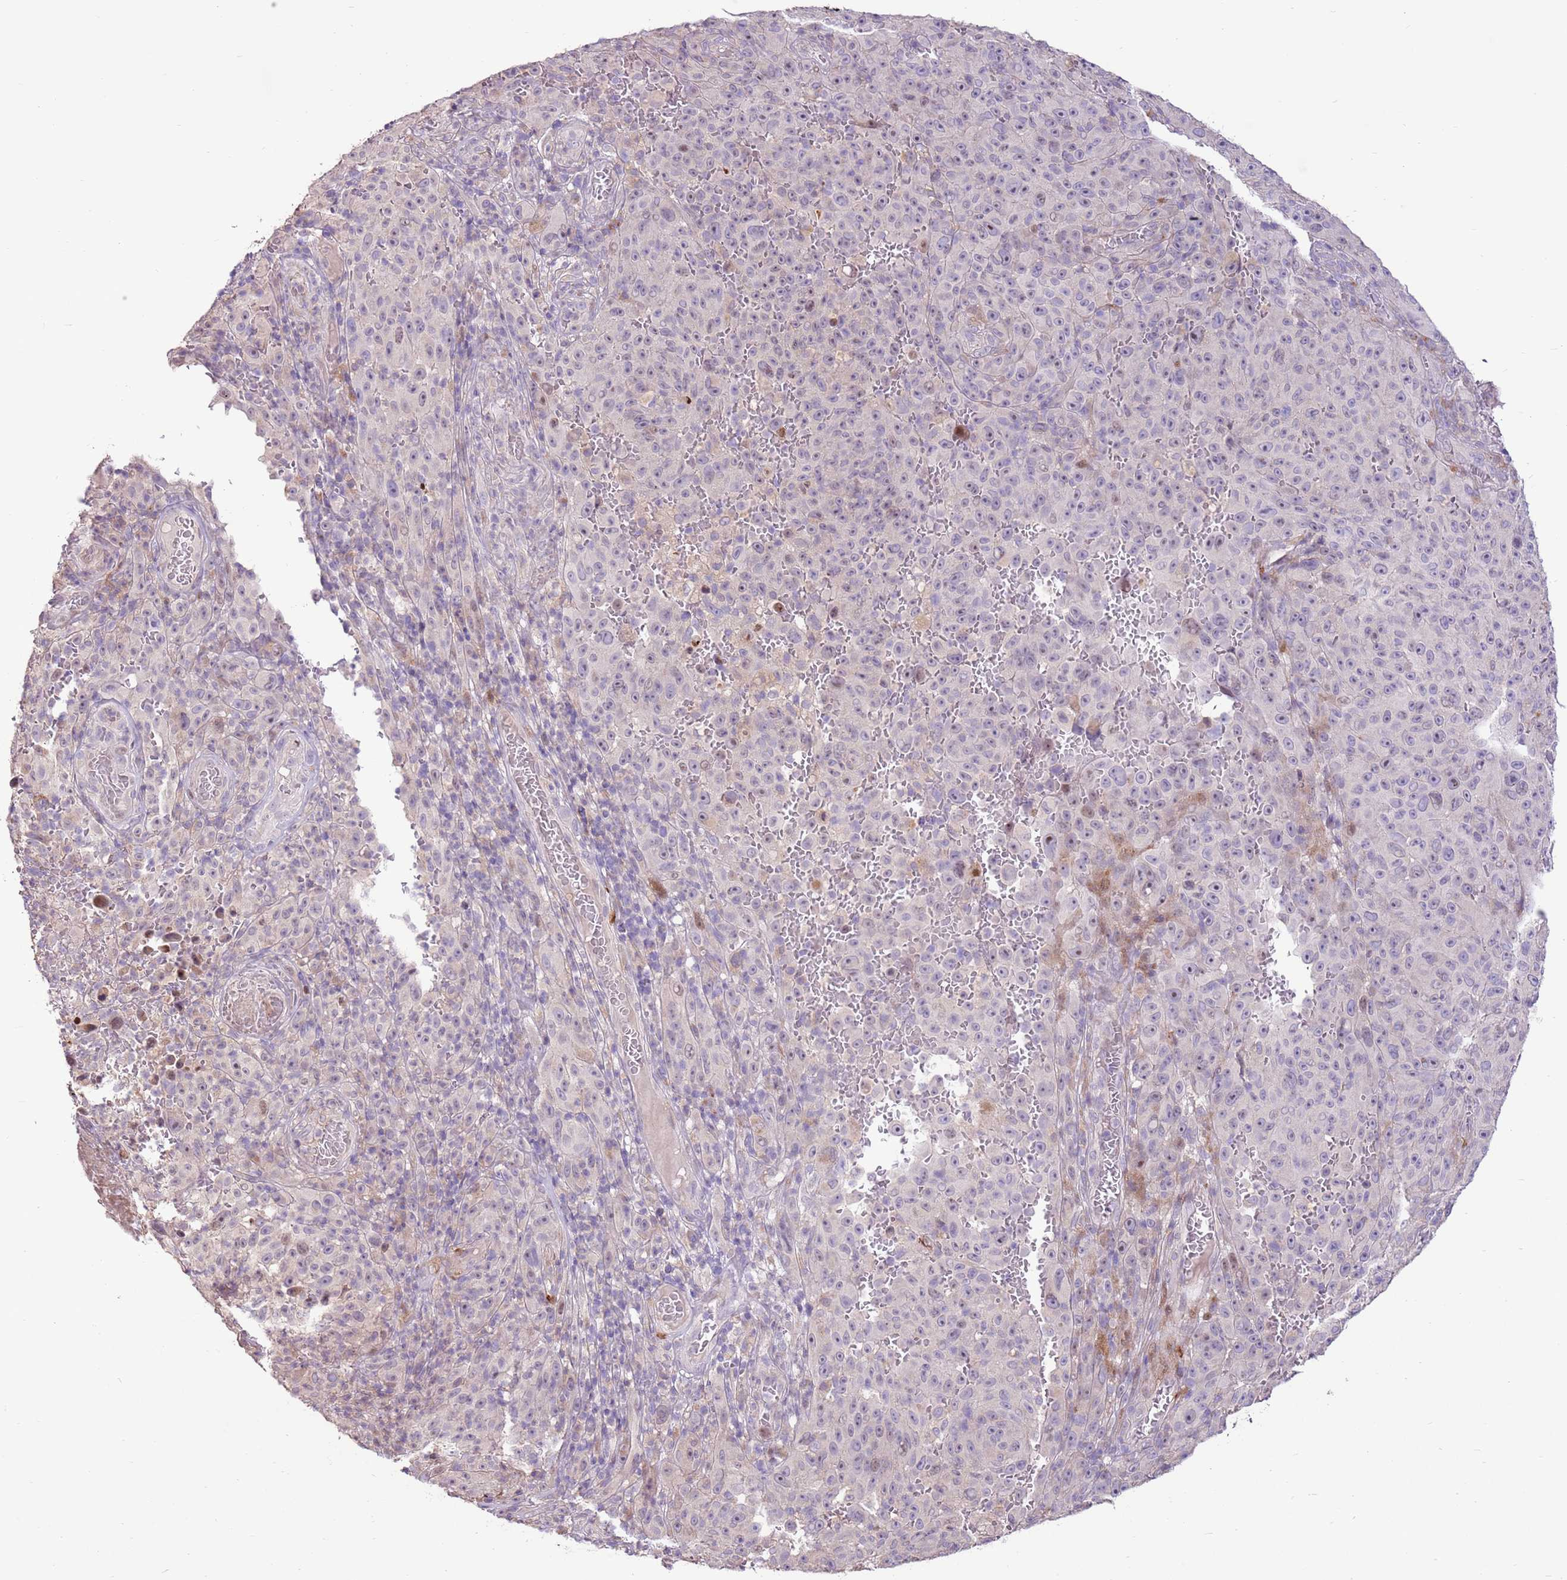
{"staining": {"intensity": "negative", "quantity": "none", "location": "none"}, "tissue": "melanoma", "cell_type": "Tumor cells", "image_type": "cancer", "snomed": [{"axis": "morphology", "description": "Malignant melanoma, NOS"}, {"axis": "topography", "description": "Skin"}], "caption": "Immunohistochemistry image of malignant melanoma stained for a protein (brown), which displays no staining in tumor cells.", "gene": "LGI4", "patient": {"sex": "female", "age": 82}}